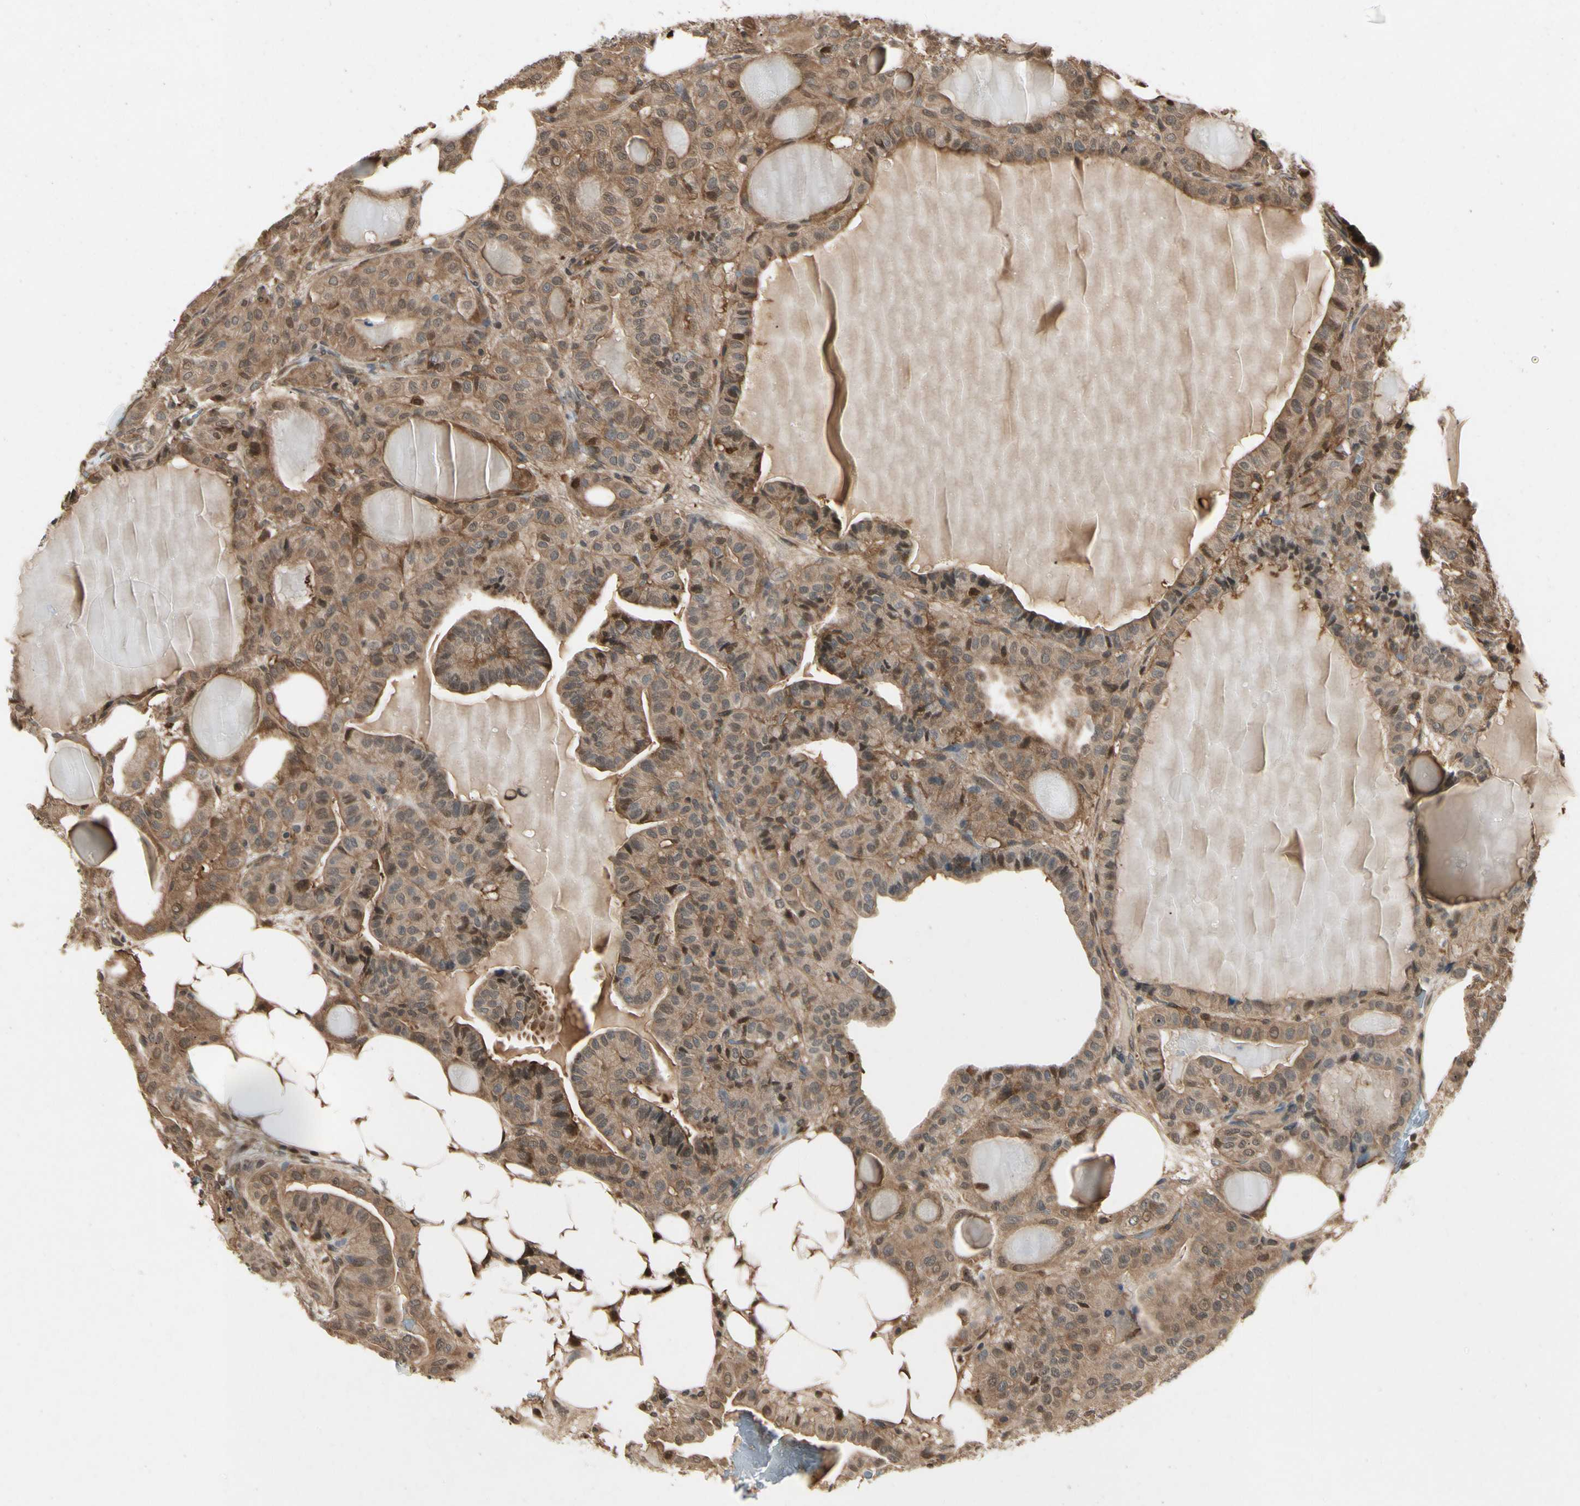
{"staining": {"intensity": "moderate", "quantity": ">75%", "location": "cytoplasmic/membranous"}, "tissue": "thyroid cancer", "cell_type": "Tumor cells", "image_type": "cancer", "snomed": [{"axis": "morphology", "description": "Papillary adenocarcinoma, NOS"}, {"axis": "topography", "description": "Thyroid gland"}], "caption": "Tumor cells show medium levels of moderate cytoplasmic/membranous expression in approximately >75% of cells in papillary adenocarcinoma (thyroid). The staining was performed using DAB (3,3'-diaminobenzidine), with brown indicating positive protein expression. Nuclei are stained blue with hematoxylin.", "gene": "YWHAQ", "patient": {"sex": "male", "age": 77}}